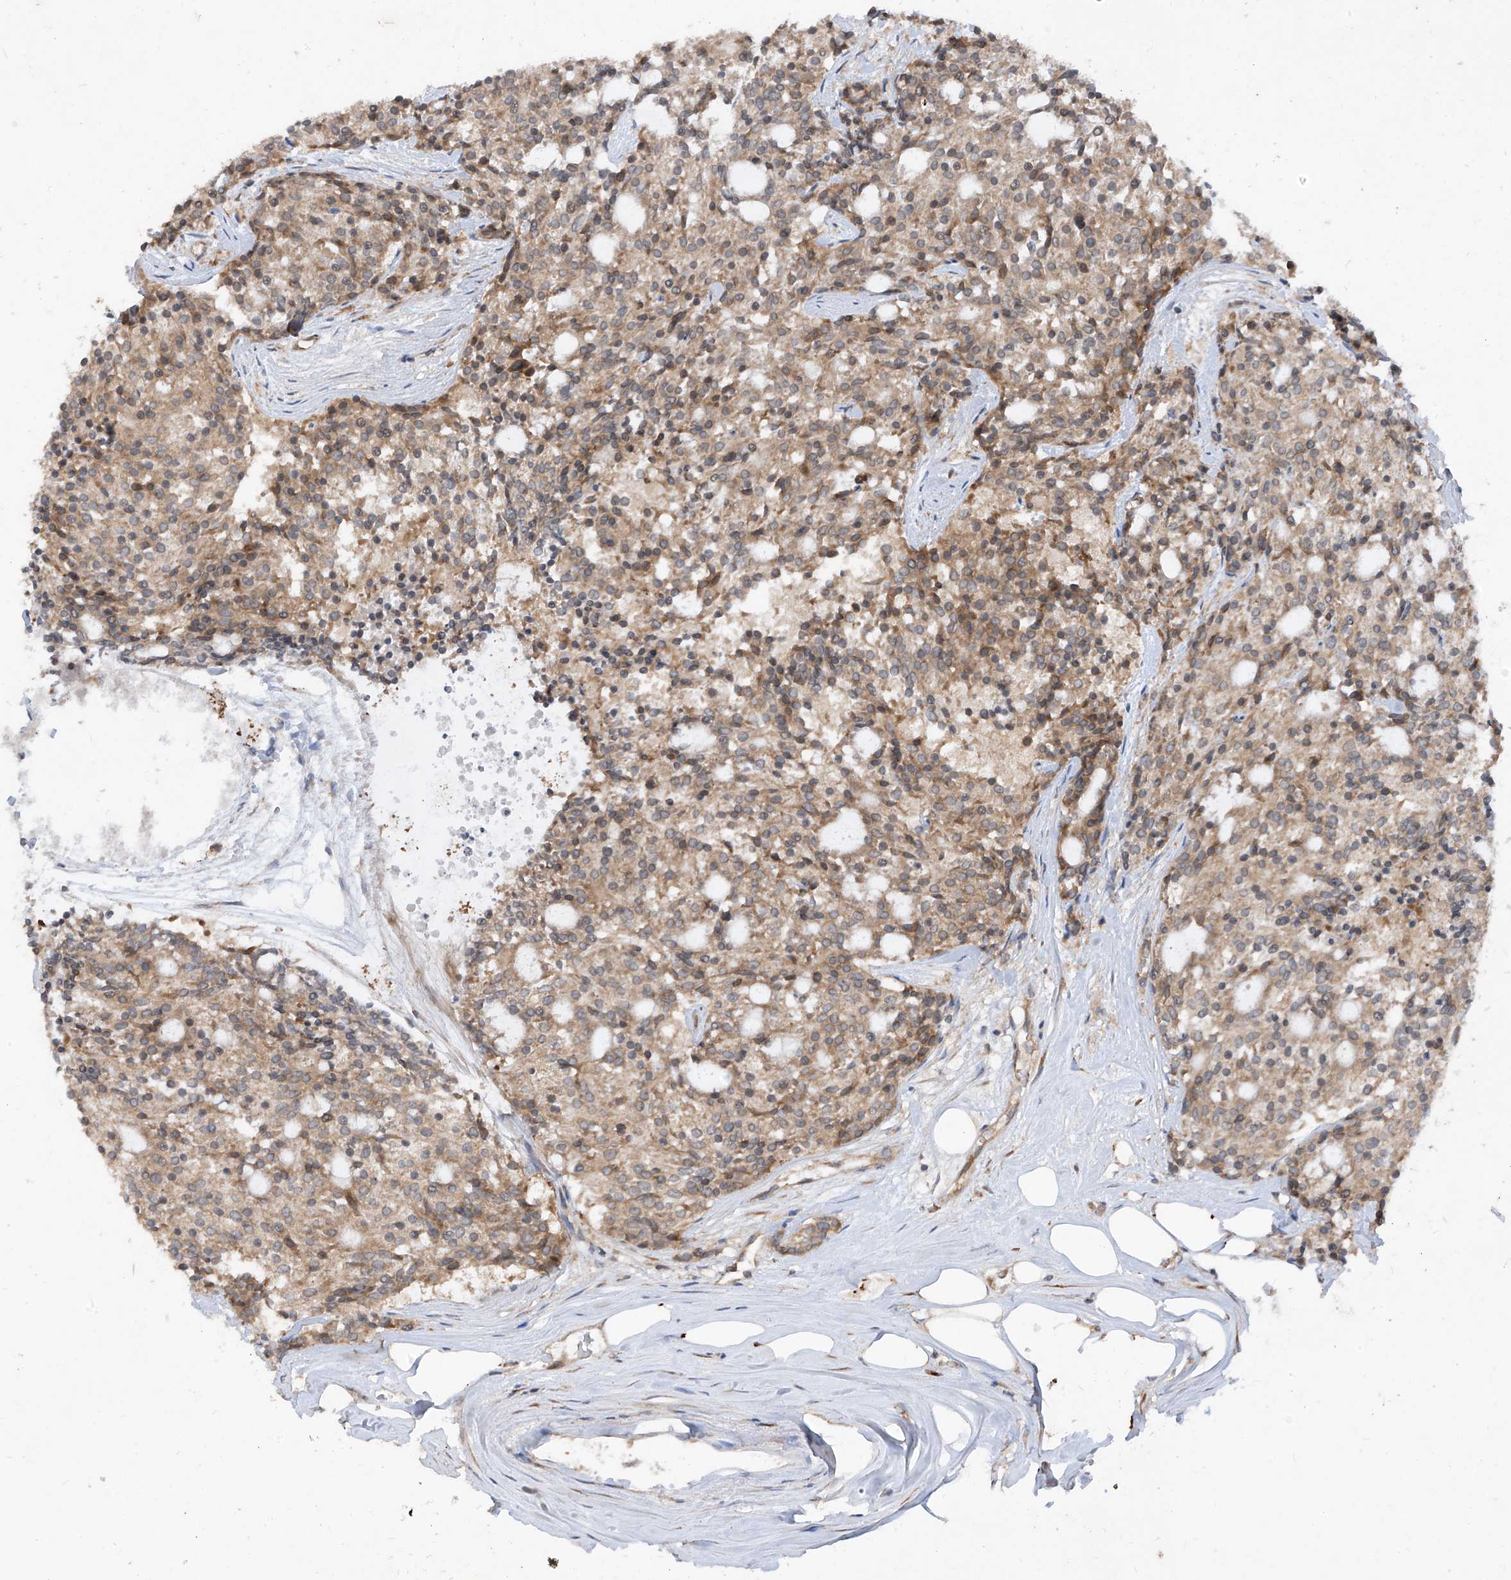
{"staining": {"intensity": "weak", "quantity": ">75%", "location": "cytoplasmic/membranous"}, "tissue": "carcinoid", "cell_type": "Tumor cells", "image_type": "cancer", "snomed": [{"axis": "morphology", "description": "Carcinoid, malignant, NOS"}, {"axis": "topography", "description": "Pancreas"}], "caption": "Malignant carcinoid stained for a protein (brown) reveals weak cytoplasmic/membranous positive positivity in approximately >75% of tumor cells.", "gene": "RPL34", "patient": {"sex": "female", "age": 54}}